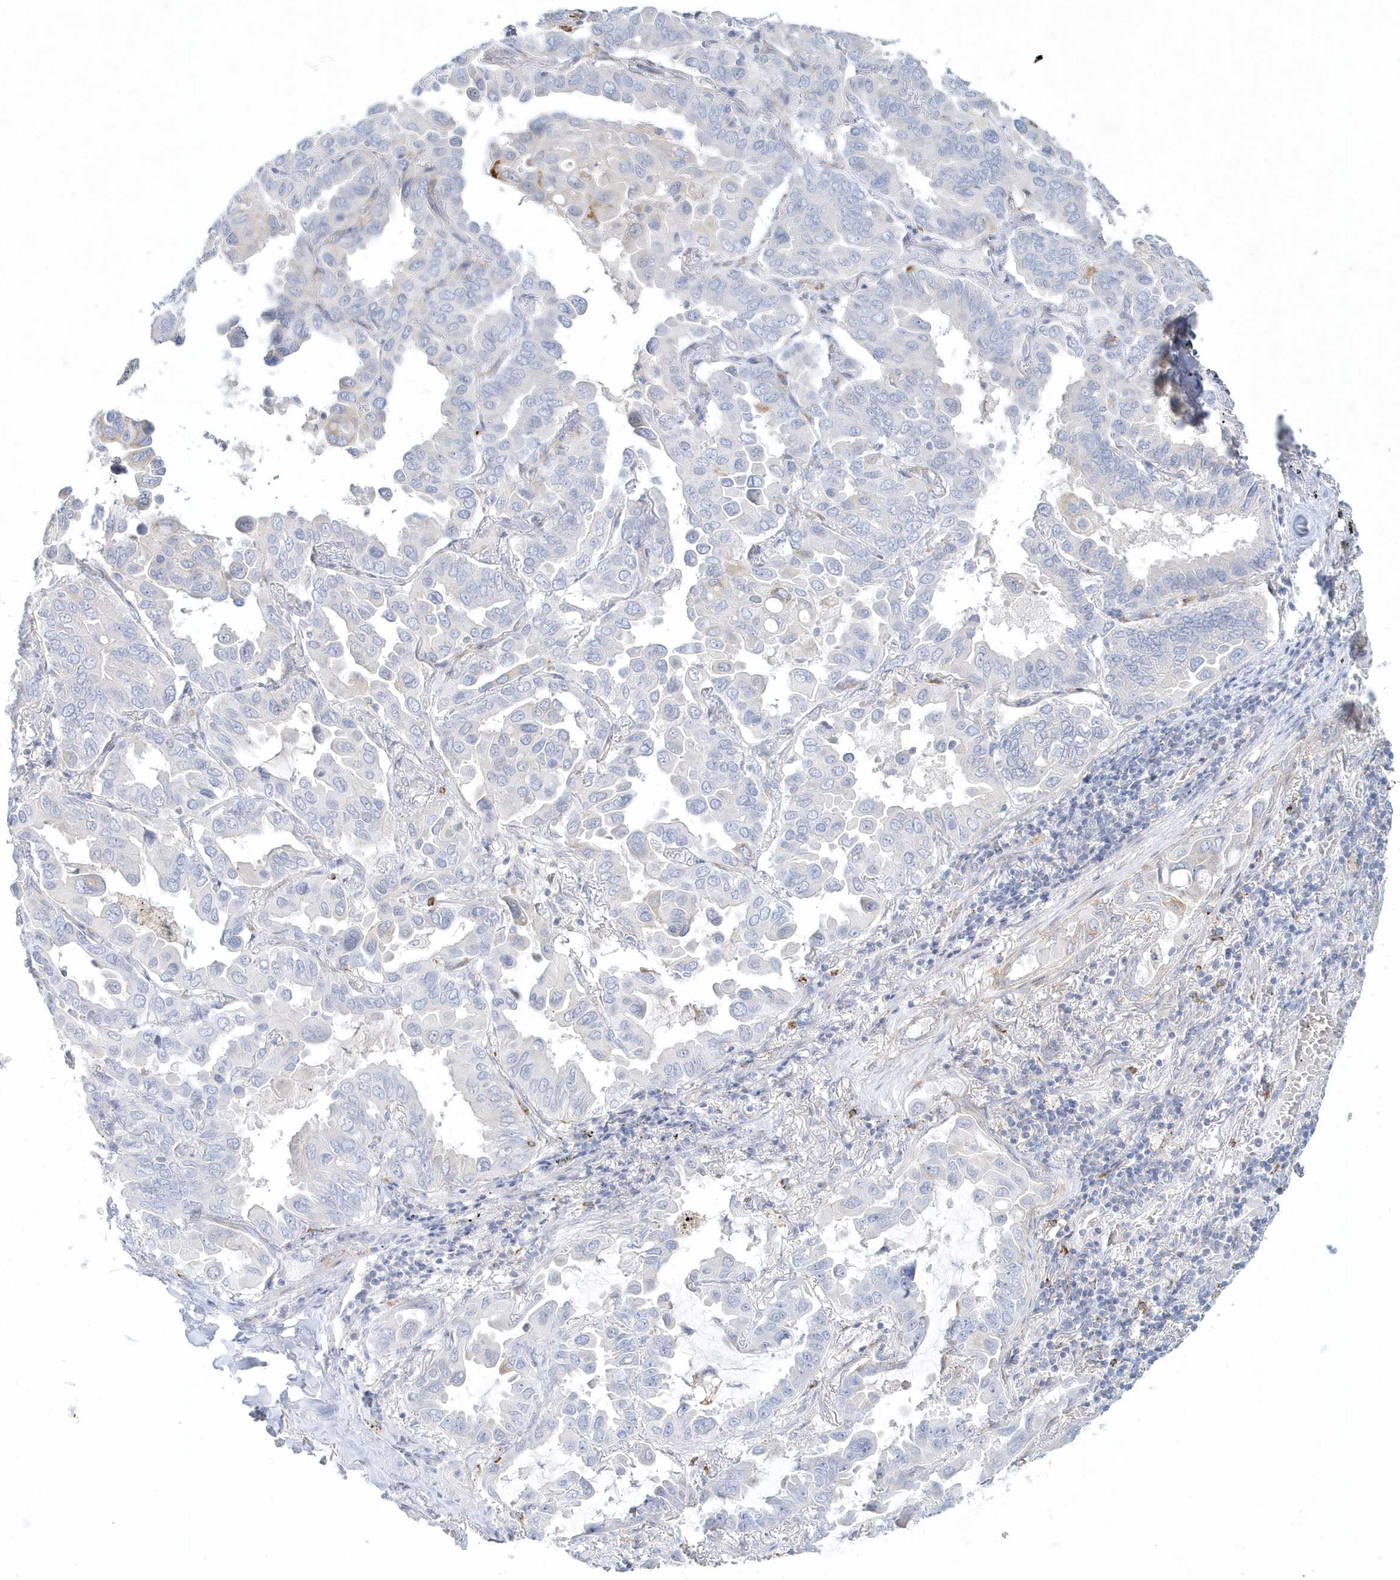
{"staining": {"intensity": "negative", "quantity": "none", "location": "none"}, "tissue": "lung cancer", "cell_type": "Tumor cells", "image_type": "cancer", "snomed": [{"axis": "morphology", "description": "Adenocarcinoma, NOS"}, {"axis": "topography", "description": "Lung"}], "caption": "An immunohistochemistry image of lung adenocarcinoma is shown. There is no staining in tumor cells of lung adenocarcinoma.", "gene": "DNAH1", "patient": {"sex": "male", "age": 64}}